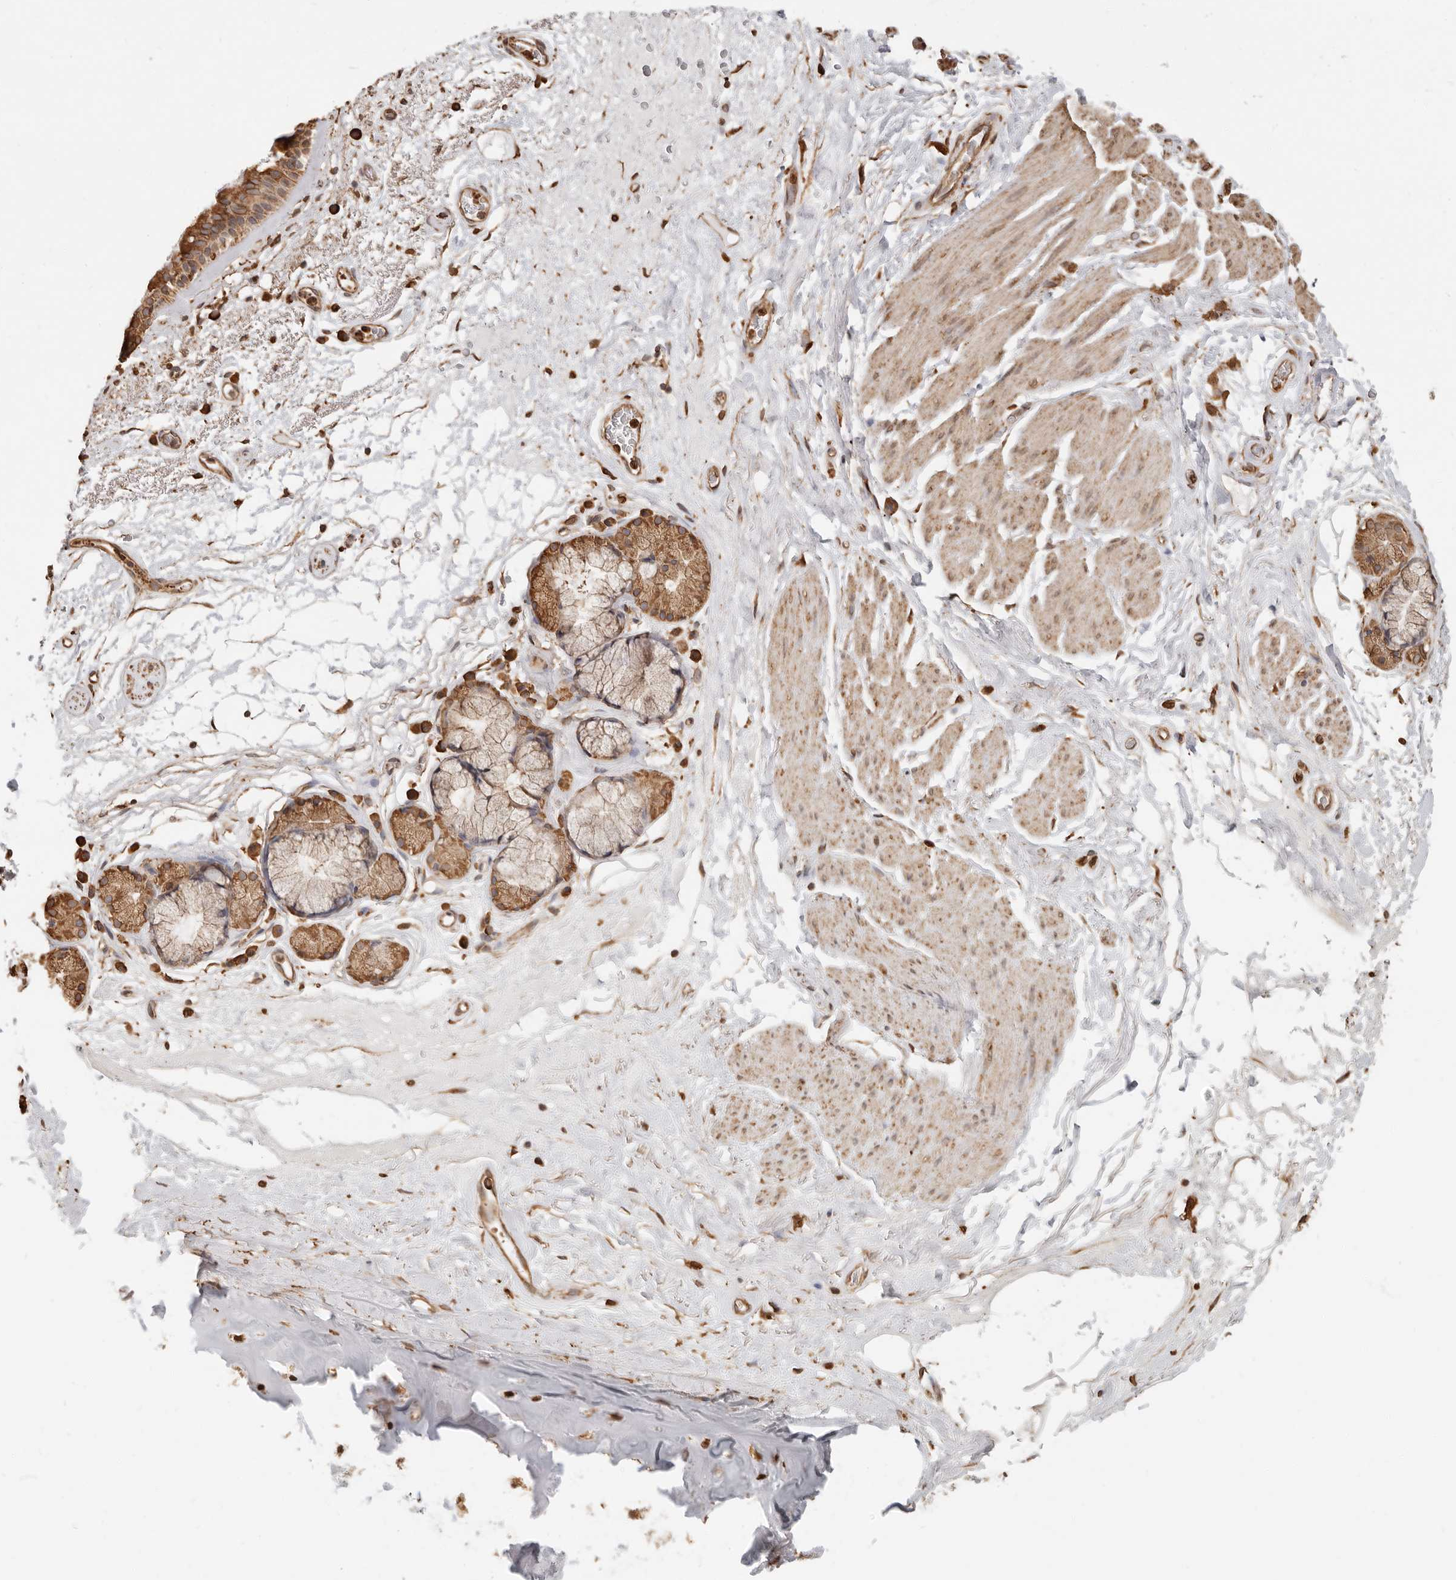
{"staining": {"intensity": "moderate", "quantity": ">75%", "location": "cytoplasmic/membranous"}, "tissue": "bronchus", "cell_type": "Respiratory epithelial cells", "image_type": "normal", "snomed": [{"axis": "morphology", "description": "Normal tissue, NOS"}, {"axis": "topography", "description": "Cartilage tissue"}], "caption": "A medium amount of moderate cytoplasmic/membranous positivity is identified in approximately >75% of respiratory epithelial cells in unremarkable bronchus. (Stains: DAB (3,3'-diaminobenzidine) in brown, nuclei in blue, Microscopy: brightfield microscopy at high magnification).", "gene": "ARHGEF10L", "patient": {"sex": "female", "age": 63}}